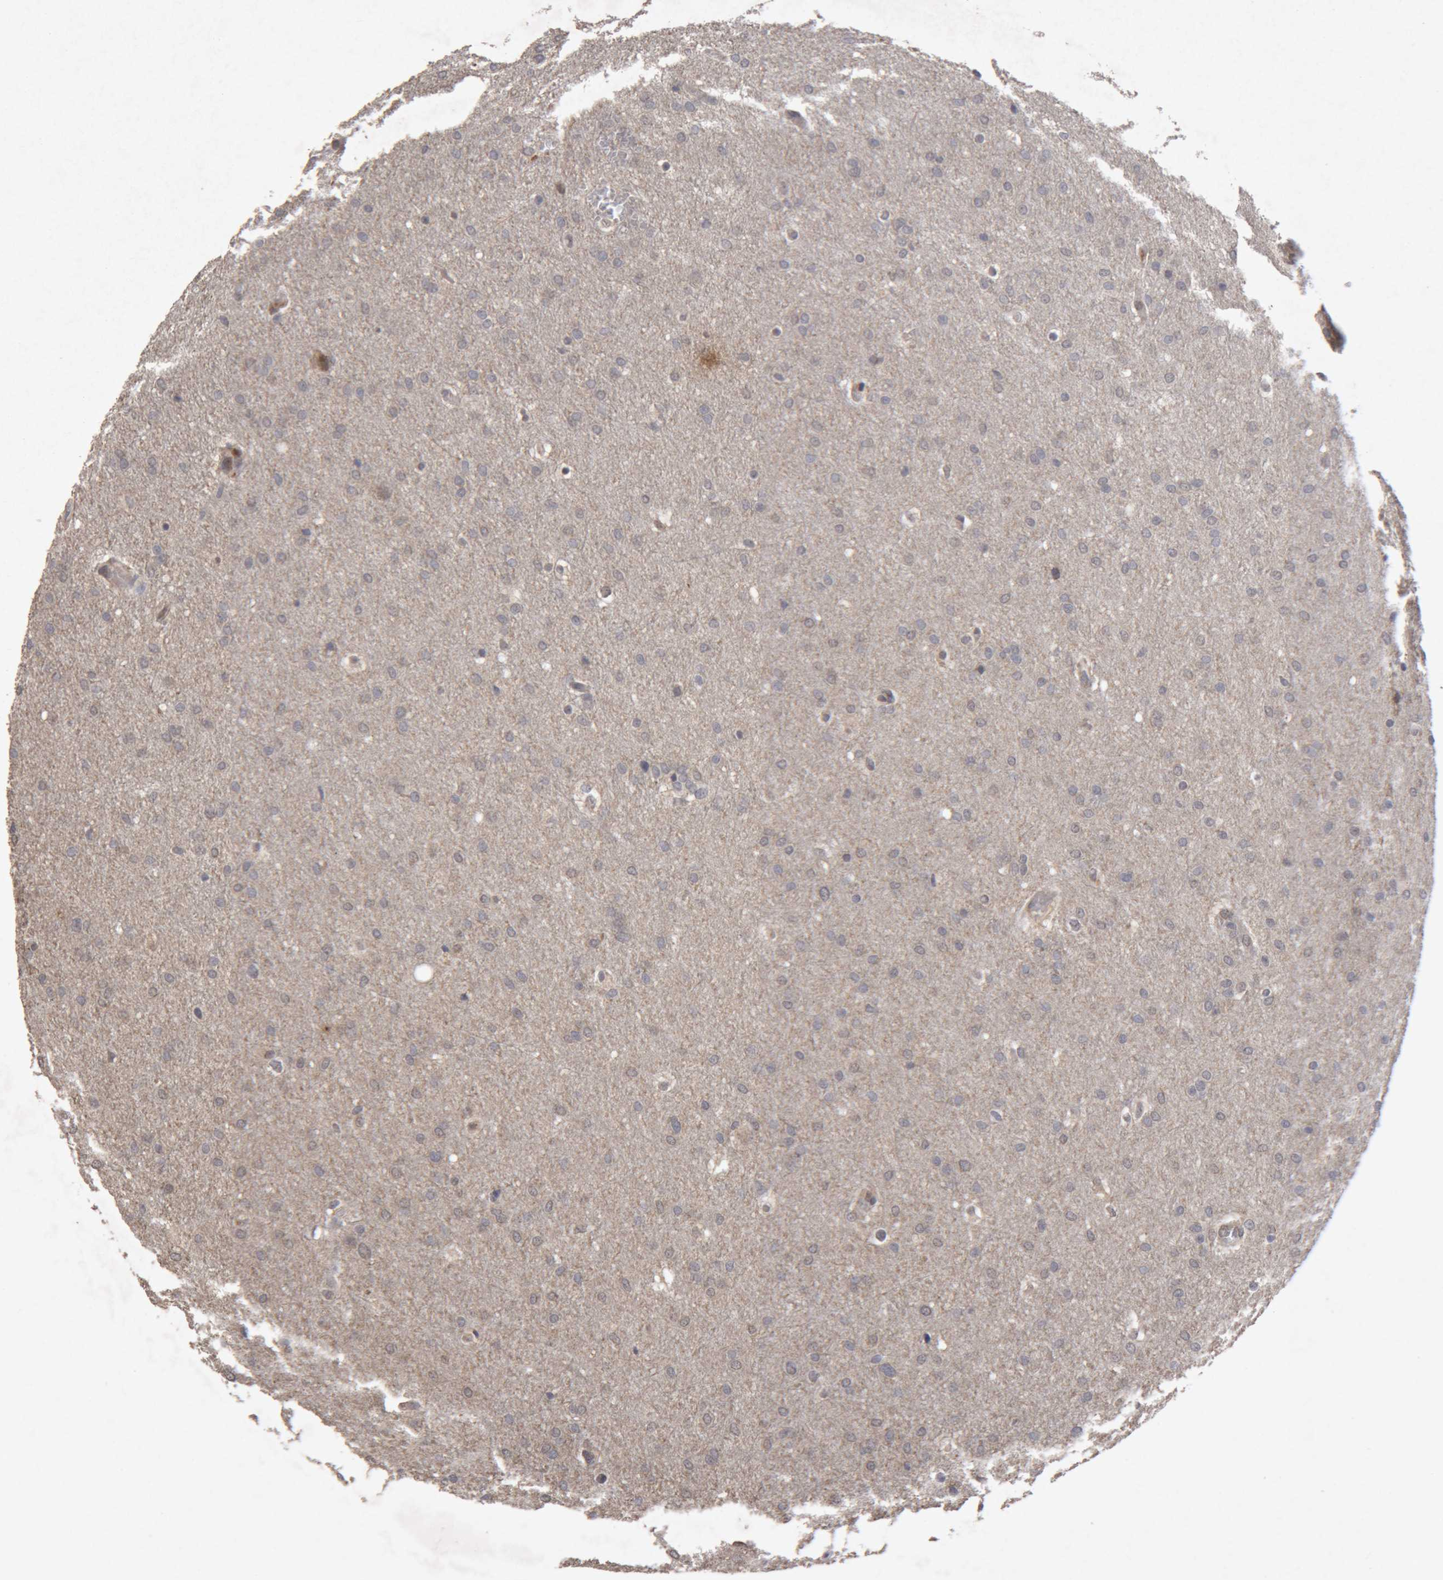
{"staining": {"intensity": "negative", "quantity": "none", "location": "none"}, "tissue": "glioma", "cell_type": "Tumor cells", "image_type": "cancer", "snomed": [{"axis": "morphology", "description": "Glioma, malignant, Low grade"}, {"axis": "topography", "description": "Brain"}], "caption": "Tumor cells show no significant protein expression in glioma. (Brightfield microscopy of DAB (3,3'-diaminobenzidine) IHC at high magnification).", "gene": "MEP1A", "patient": {"sex": "female", "age": 37}}